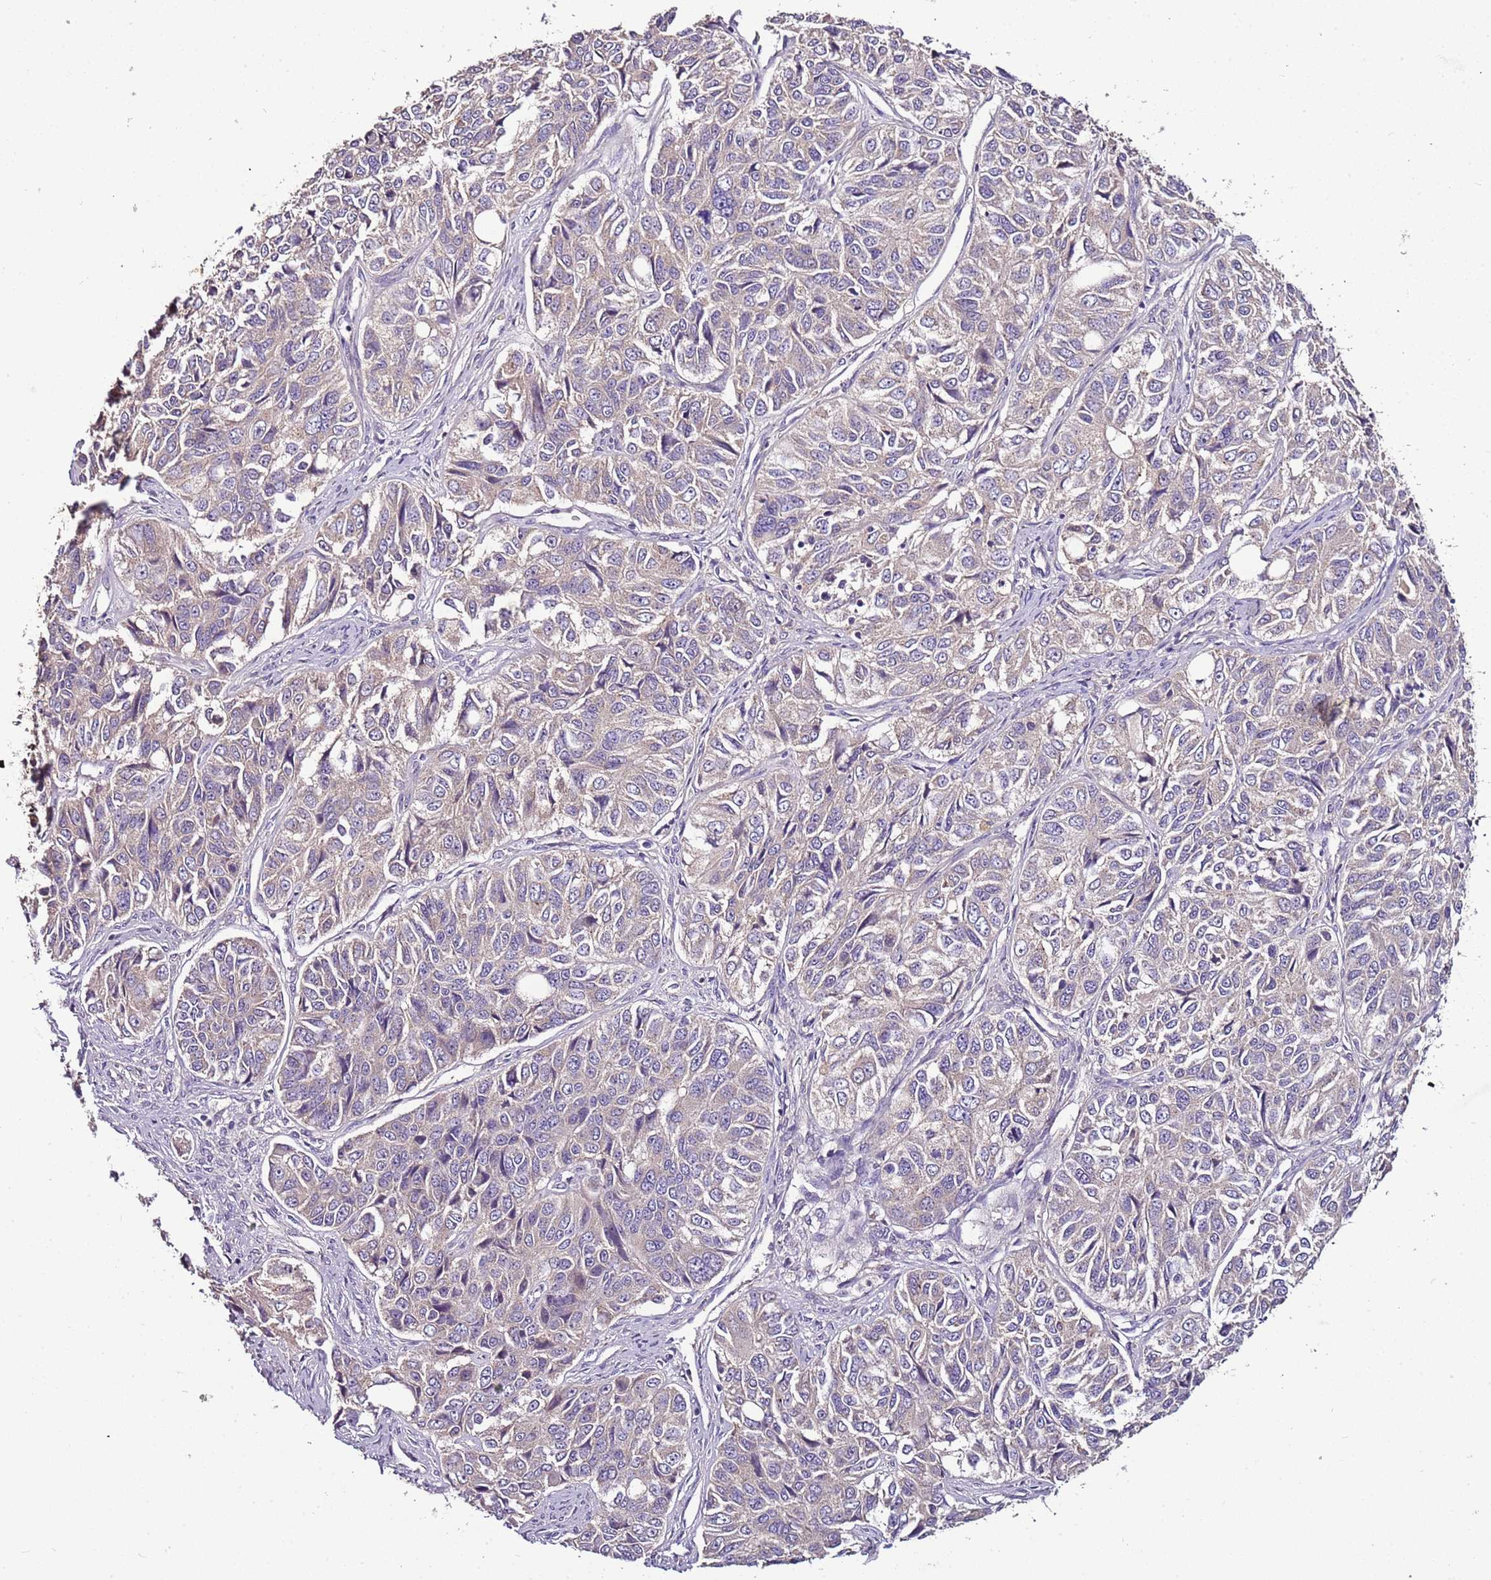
{"staining": {"intensity": "negative", "quantity": "none", "location": "none"}, "tissue": "ovarian cancer", "cell_type": "Tumor cells", "image_type": "cancer", "snomed": [{"axis": "morphology", "description": "Carcinoma, endometroid"}, {"axis": "topography", "description": "Ovary"}], "caption": "Endometroid carcinoma (ovarian) stained for a protein using immunohistochemistry (IHC) exhibits no staining tumor cells.", "gene": "FAM20A", "patient": {"sex": "female", "age": 51}}